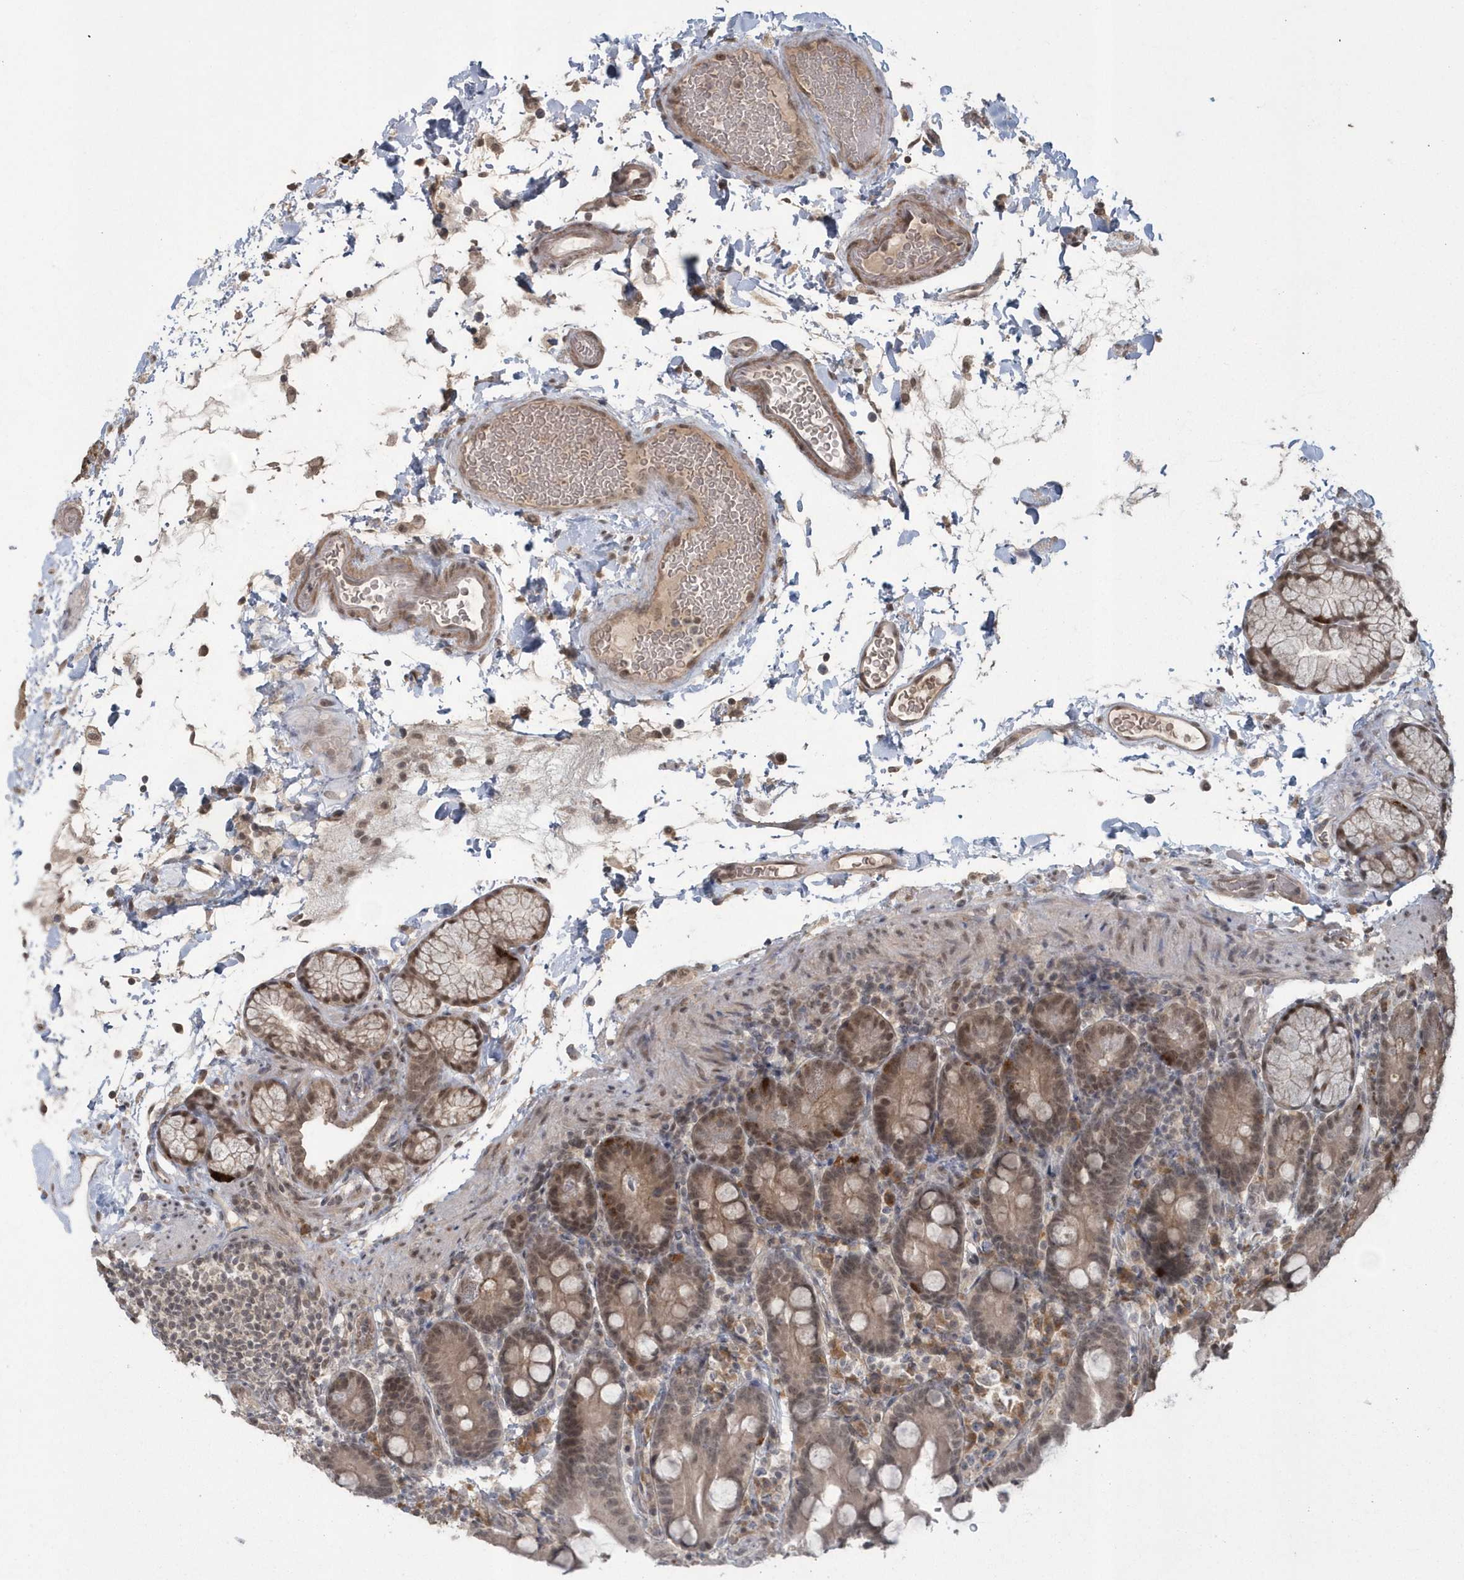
{"staining": {"intensity": "moderate", "quantity": "25%-75%", "location": "cytoplasmic/membranous,nuclear"}, "tissue": "duodenum", "cell_type": "Glandular cells", "image_type": "normal", "snomed": [{"axis": "morphology", "description": "Normal tissue, NOS"}, {"axis": "topography", "description": "Small intestine, NOS"}], "caption": "Protein staining by immunohistochemistry shows moderate cytoplasmic/membranous,nuclear staining in about 25%-75% of glandular cells in benign duodenum.", "gene": "EPB41L4A", "patient": {"sex": "female", "age": 71}}